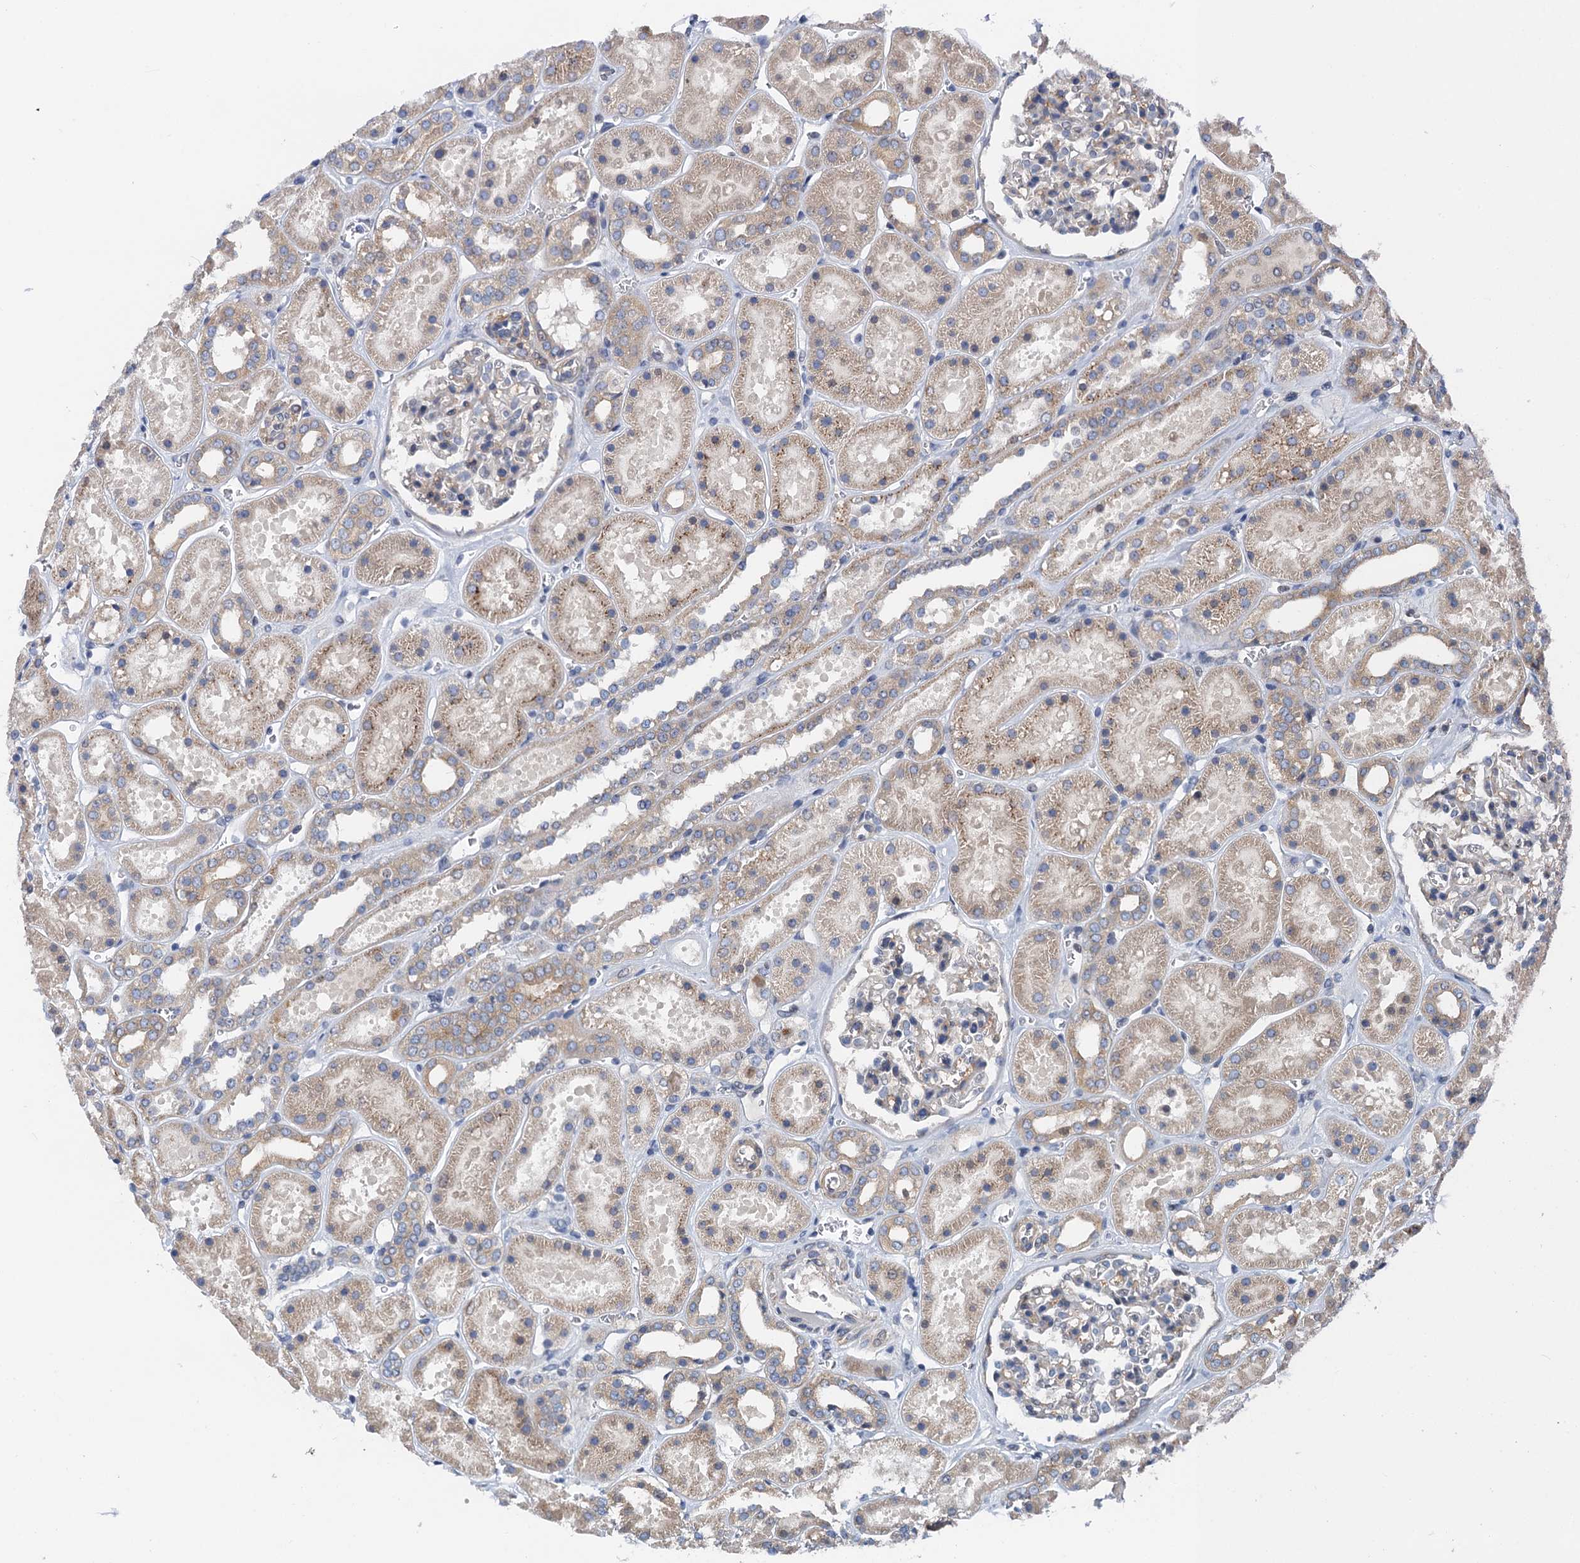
{"staining": {"intensity": "weak", "quantity": "<25%", "location": "cytoplasmic/membranous"}, "tissue": "kidney", "cell_type": "Cells in glomeruli", "image_type": "normal", "snomed": [{"axis": "morphology", "description": "Normal tissue, NOS"}, {"axis": "topography", "description": "Kidney"}], "caption": "IHC of normal human kidney reveals no positivity in cells in glomeruli.", "gene": "NBEA", "patient": {"sex": "female", "age": 41}}